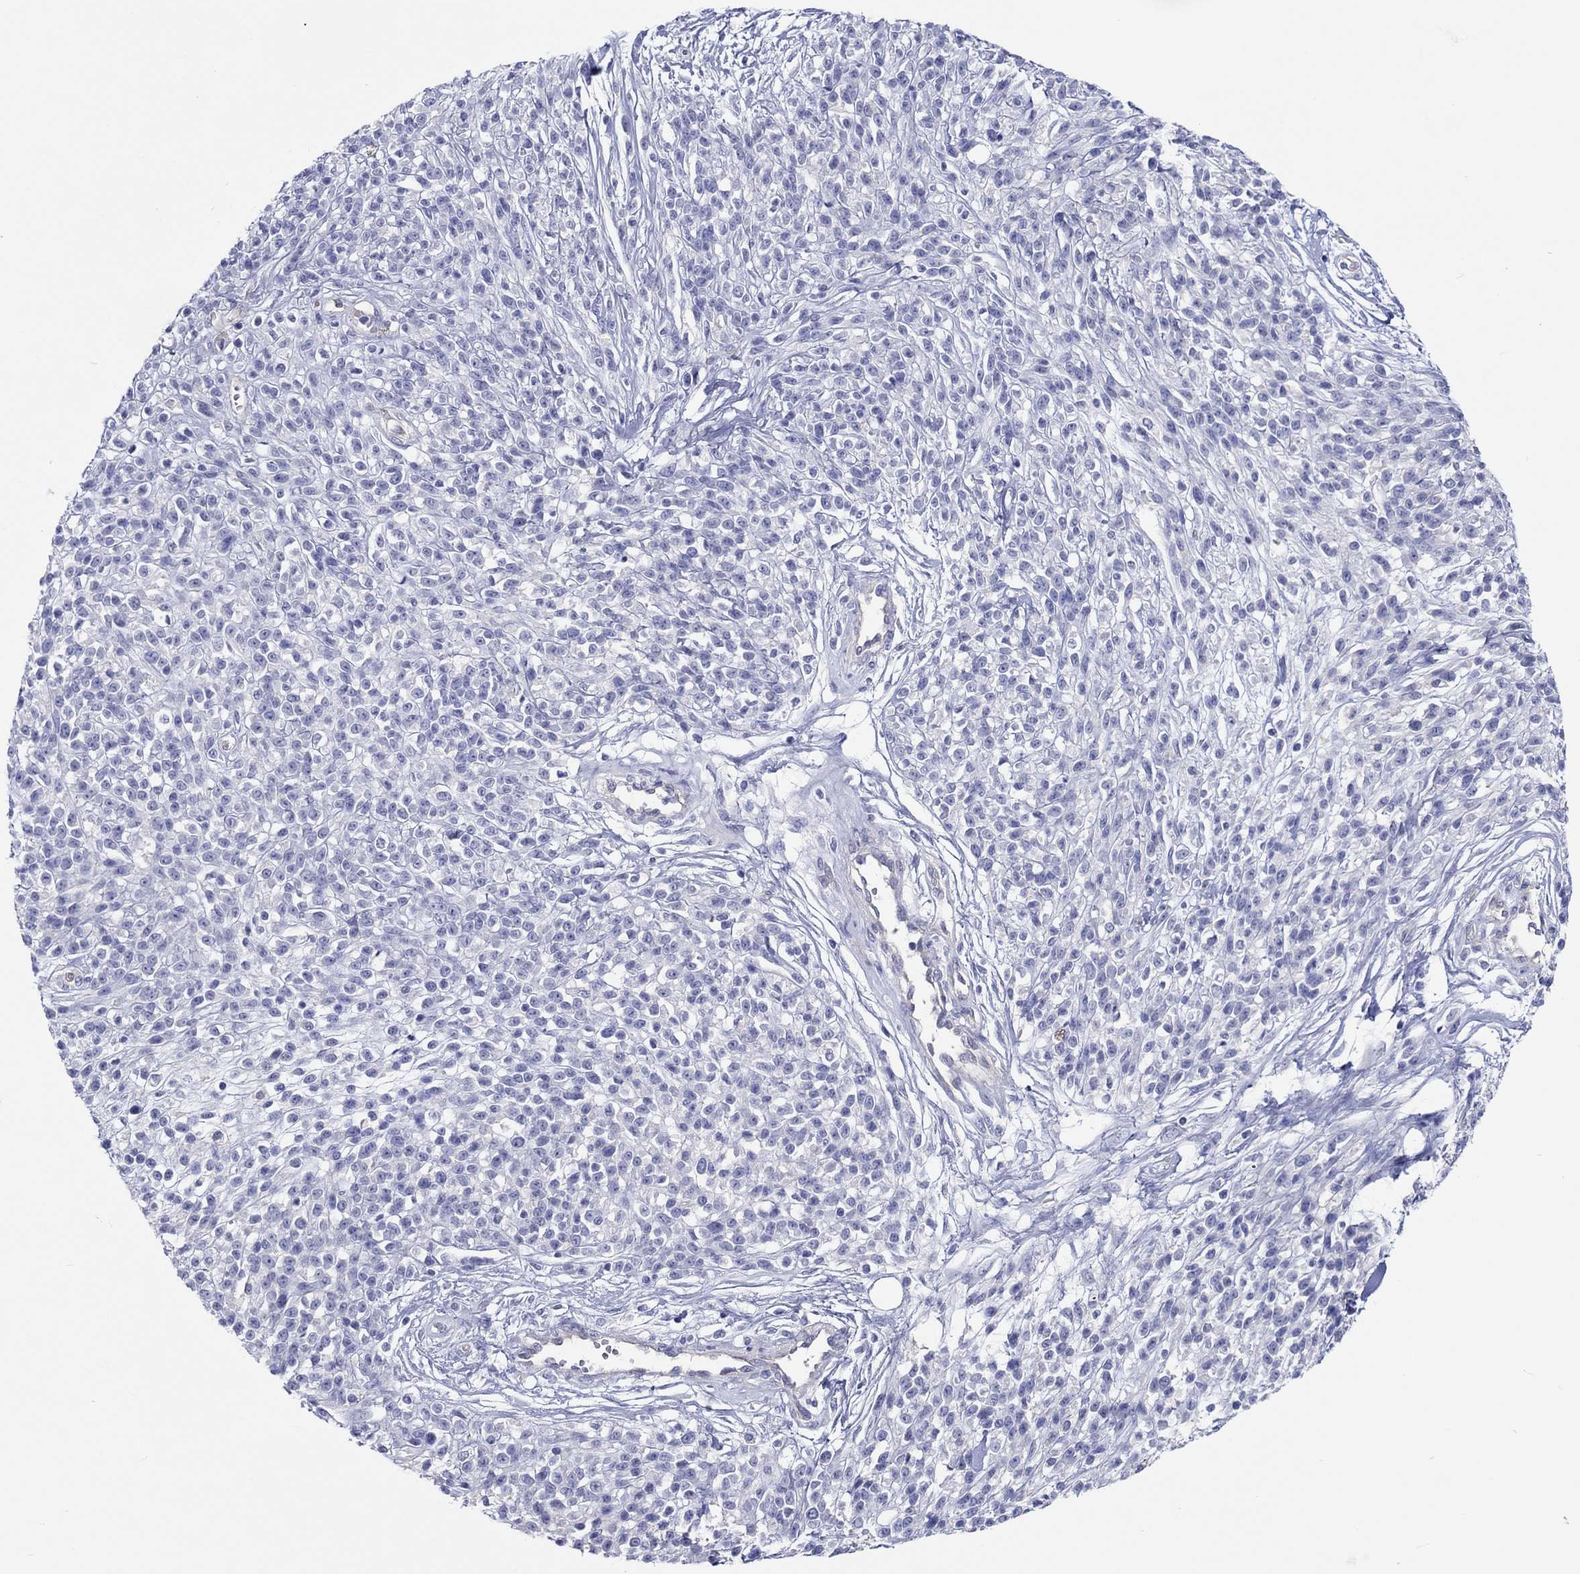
{"staining": {"intensity": "negative", "quantity": "none", "location": "none"}, "tissue": "melanoma", "cell_type": "Tumor cells", "image_type": "cancer", "snomed": [{"axis": "morphology", "description": "Malignant melanoma, NOS"}, {"axis": "topography", "description": "Skin"}, {"axis": "topography", "description": "Skin of trunk"}], "caption": "A high-resolution photomicrograph shows immunohistochemistry staining of malignant melanoma, which shows no significant expression in tumor cells.", "gene": "CDY2B", "patient": {"sex": "male", "age": 74}}